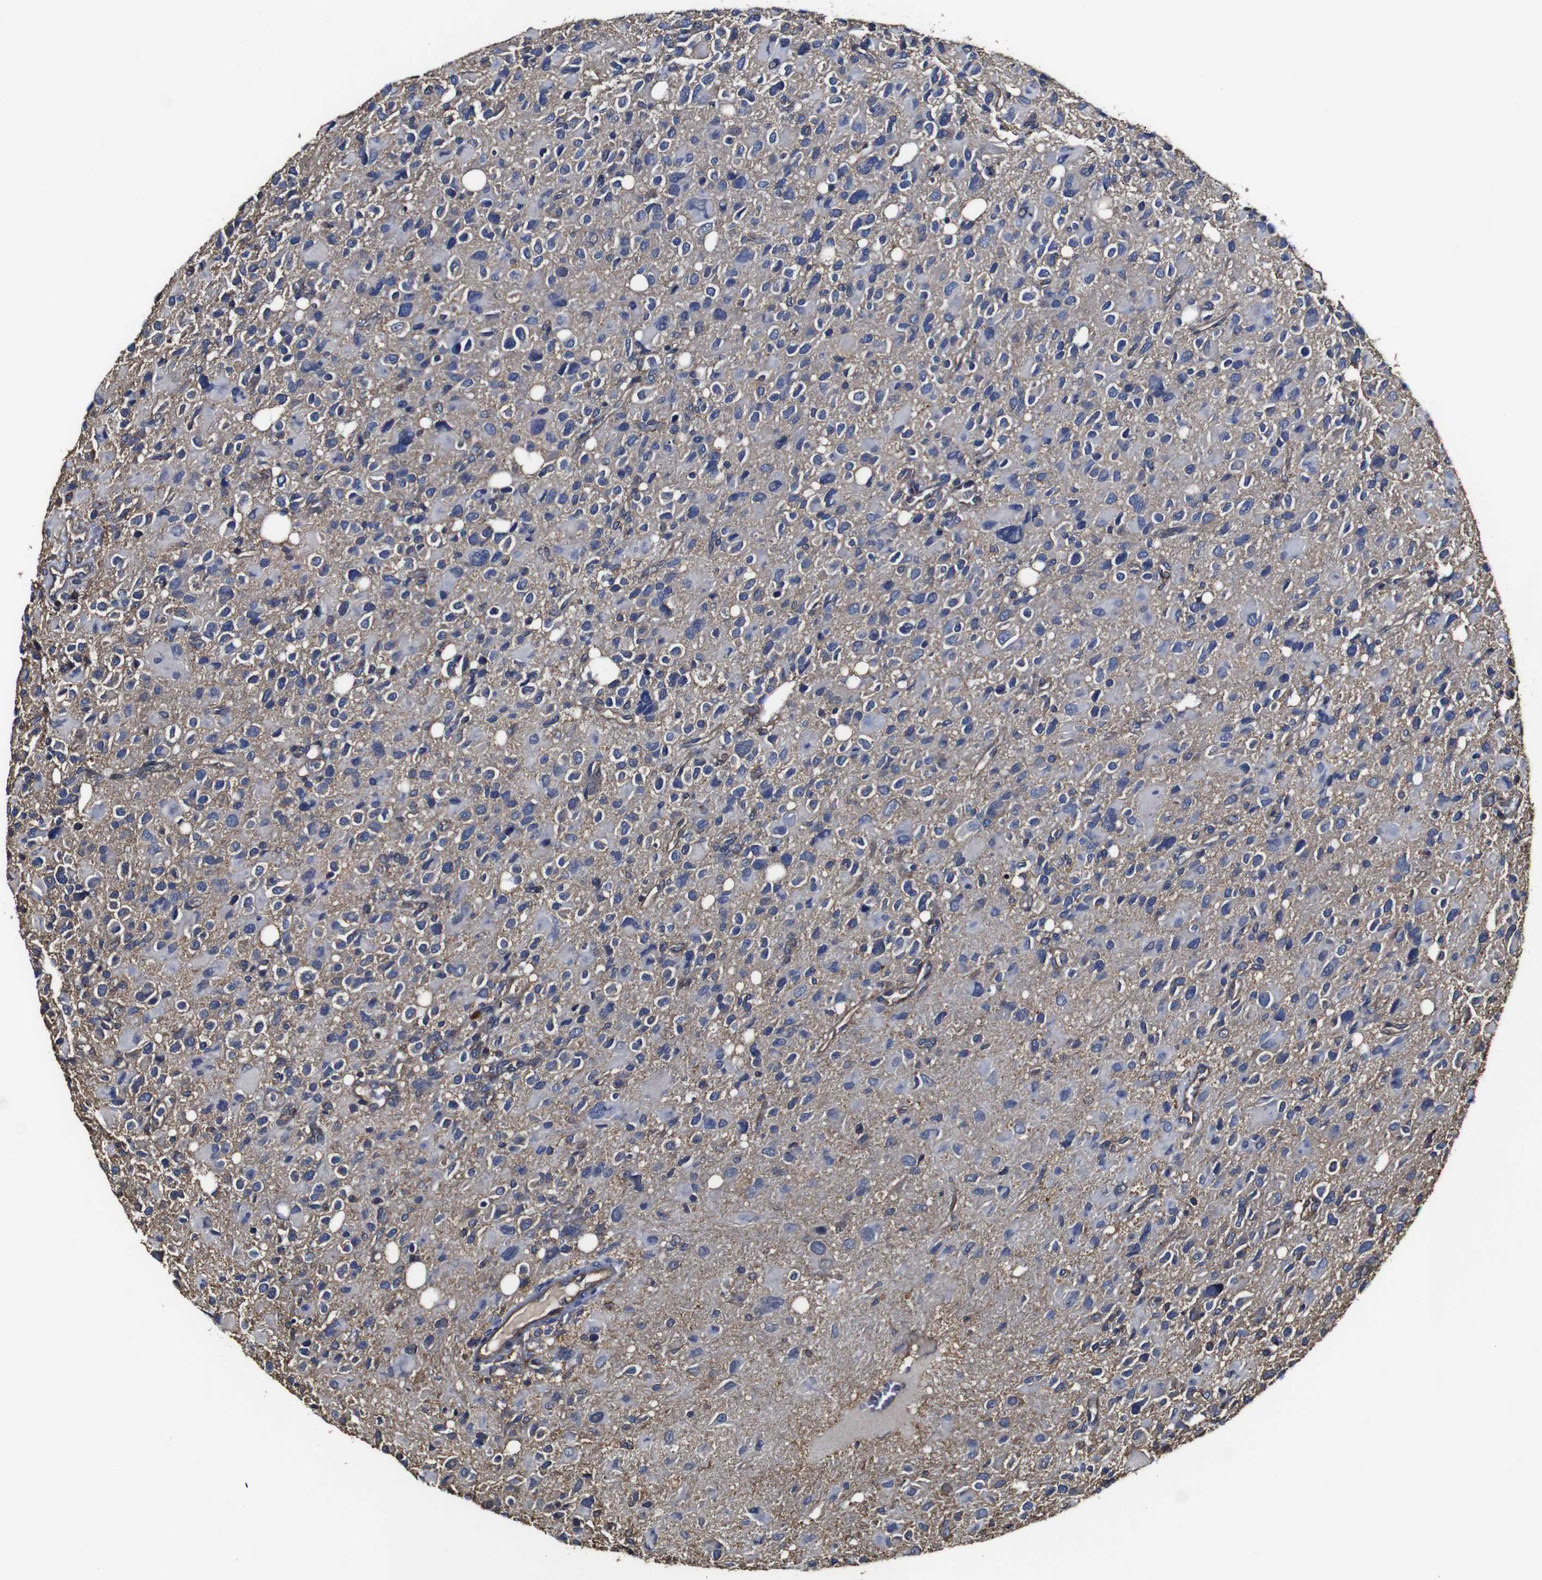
{"staining": {"intensity": "negative", "quantity": "none", "location": "none"}, "tissue": "glioma", "cell_type": "Tumor cells", "image_type": "cancer", "snomed": [{"axis": "morphology", "description": "Glioma, malignant, High grade"}, {"axis": "topography", "description": "Brain"}], "caption": "An IHC photomicrograph of glioma is shown. There is no staining in tumor cells of glioma.", "gene": "MSN", "patient": {"sex": "male", "age": 48}}